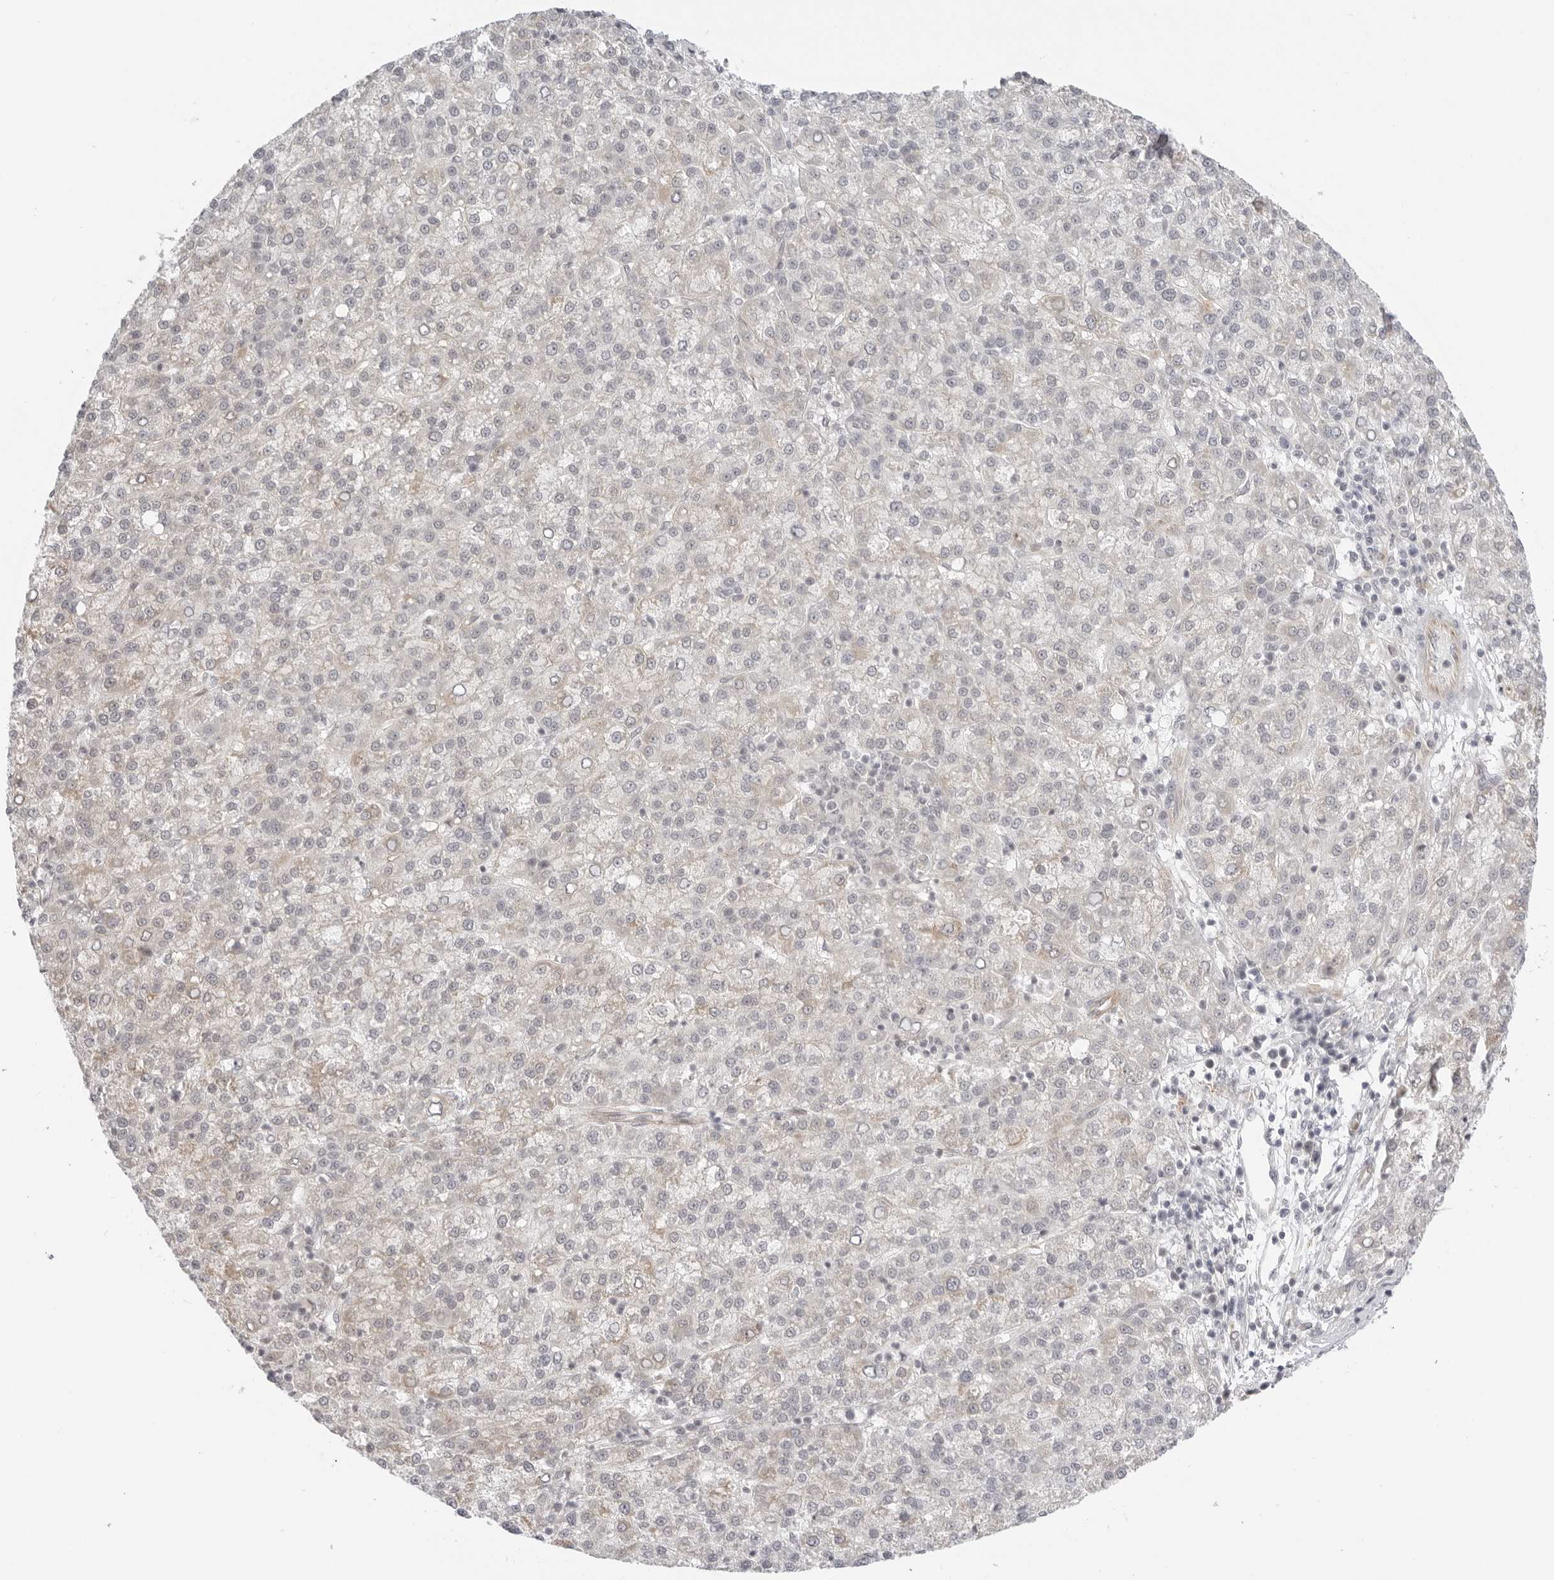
{"staining": {"intensity": "negative", "quantity": "none", "location": "none"}, "tissue": "liver cancer", "cell_type": "Tumor cells", "image_type": "cancer", "snomed": [{"axis": "morphology", "description": "Carcinoma, Hepatocellular, NOS"}, {"axis": "topography", "description": "Liver"}], "caption": "Liver cancer (hepatocellular carcinoma) was stained to show a protein in brown. There is no significant expression in tumor cells.", "gene": "TRAPPC3", "patient": {"sex": "female", "age": 58}}